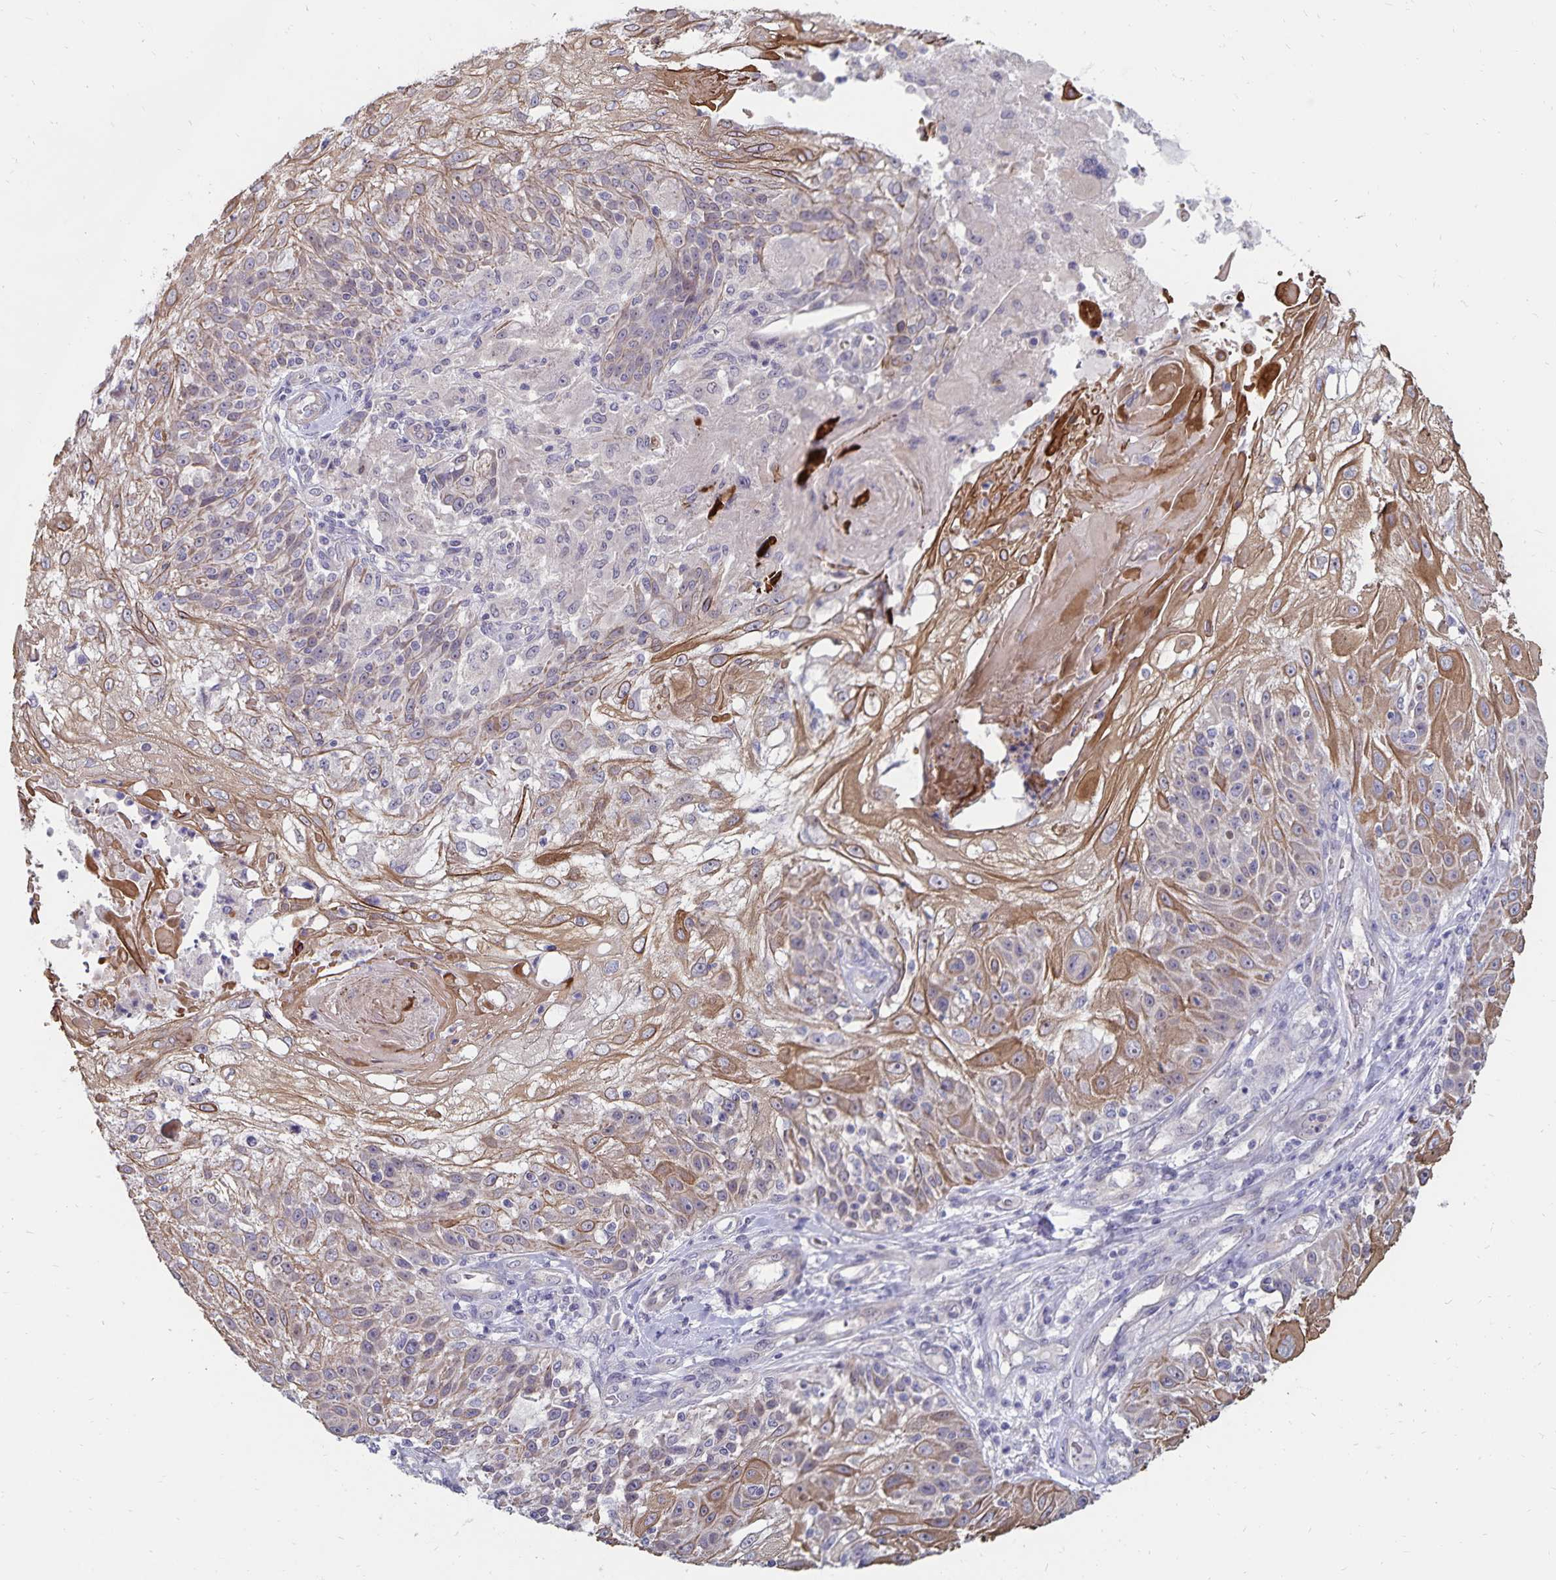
{"staining": {"intensity": "moderate", "quantity": "25%-75%", "location": "cytoplasmic/membranous"}, "tissue": "skin cancer", "cell_type": "Tumor cells", "image_type": "cancer", "snomed": [{"axis": "morphology", "description": "Normal tissue, NOS"}, {"axis": "morphology", "description": "Squamous cell carcinoma, NOS"}, {"axis": "topography", "description": "Skin"}], "caption": "Skin cancer (squamous cell carcinoma) stained for a protein demonstrates moderate cytoplasmic/membranous positivity in tumor cells.", "gene": "CDKN2B", "patient": {"sex": "female", "age": 83}}